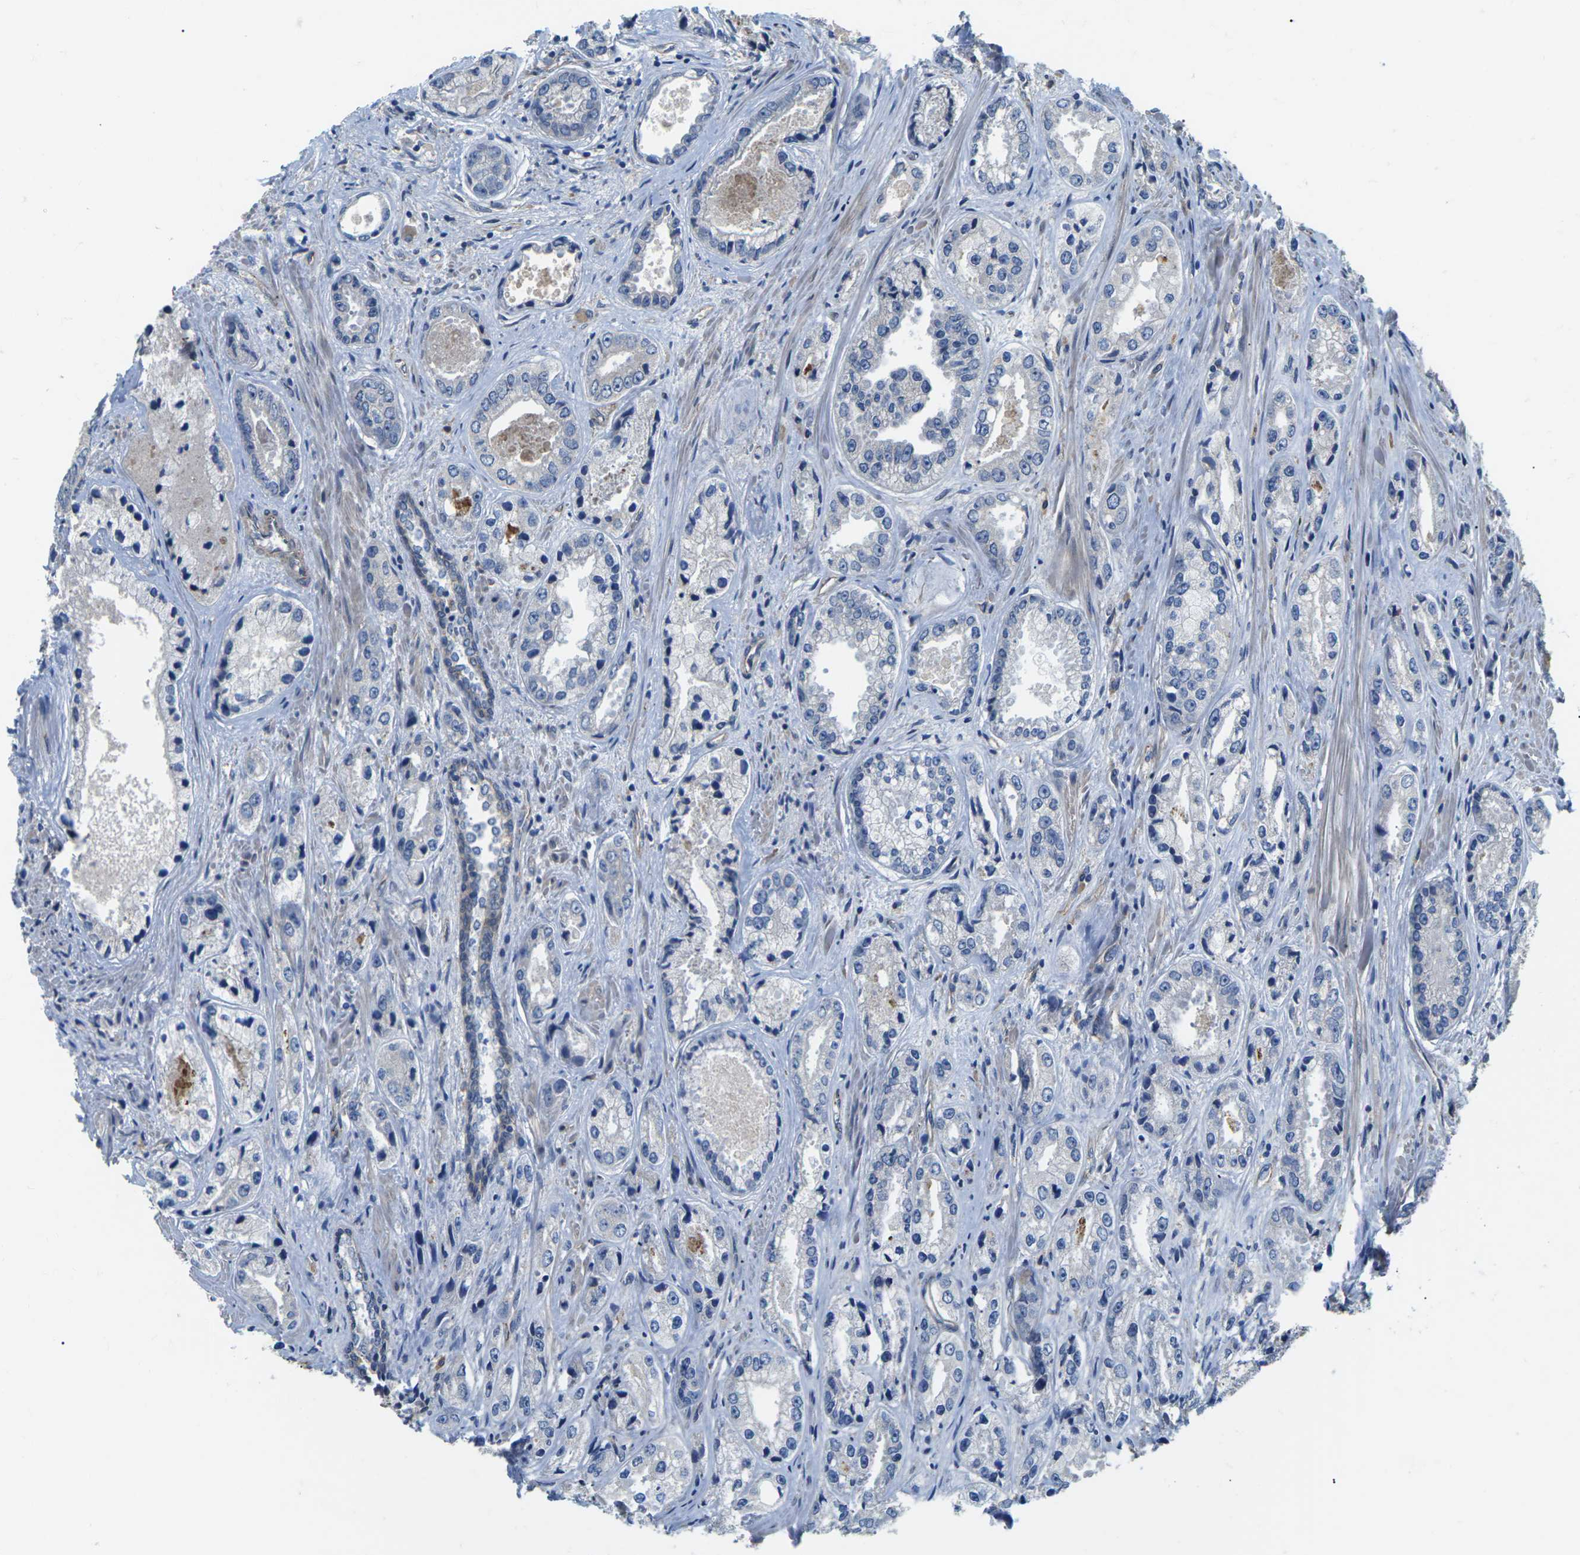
{"staining": {"intensity": "negative", "quantity": "none", "location": "none"}, "tissue": "prostate cancer", "cell_type": "Tumor cells", "image_type": "cancer", "snomed": [{"axis": "morphology", "description": "Adenocarcinoma, High grade"}, {"axis": "topography", "description": "Prostate"}], "caption": "Immunohistochemistry photomicrograph of neoplastic tissue: prostate cancer stained with DAB (3,3'-diaminobenzidine) displays no significant protein expression in tumor cells.", "gene": "CTNND1", "patient": {"sex": "male", "age": 61}}